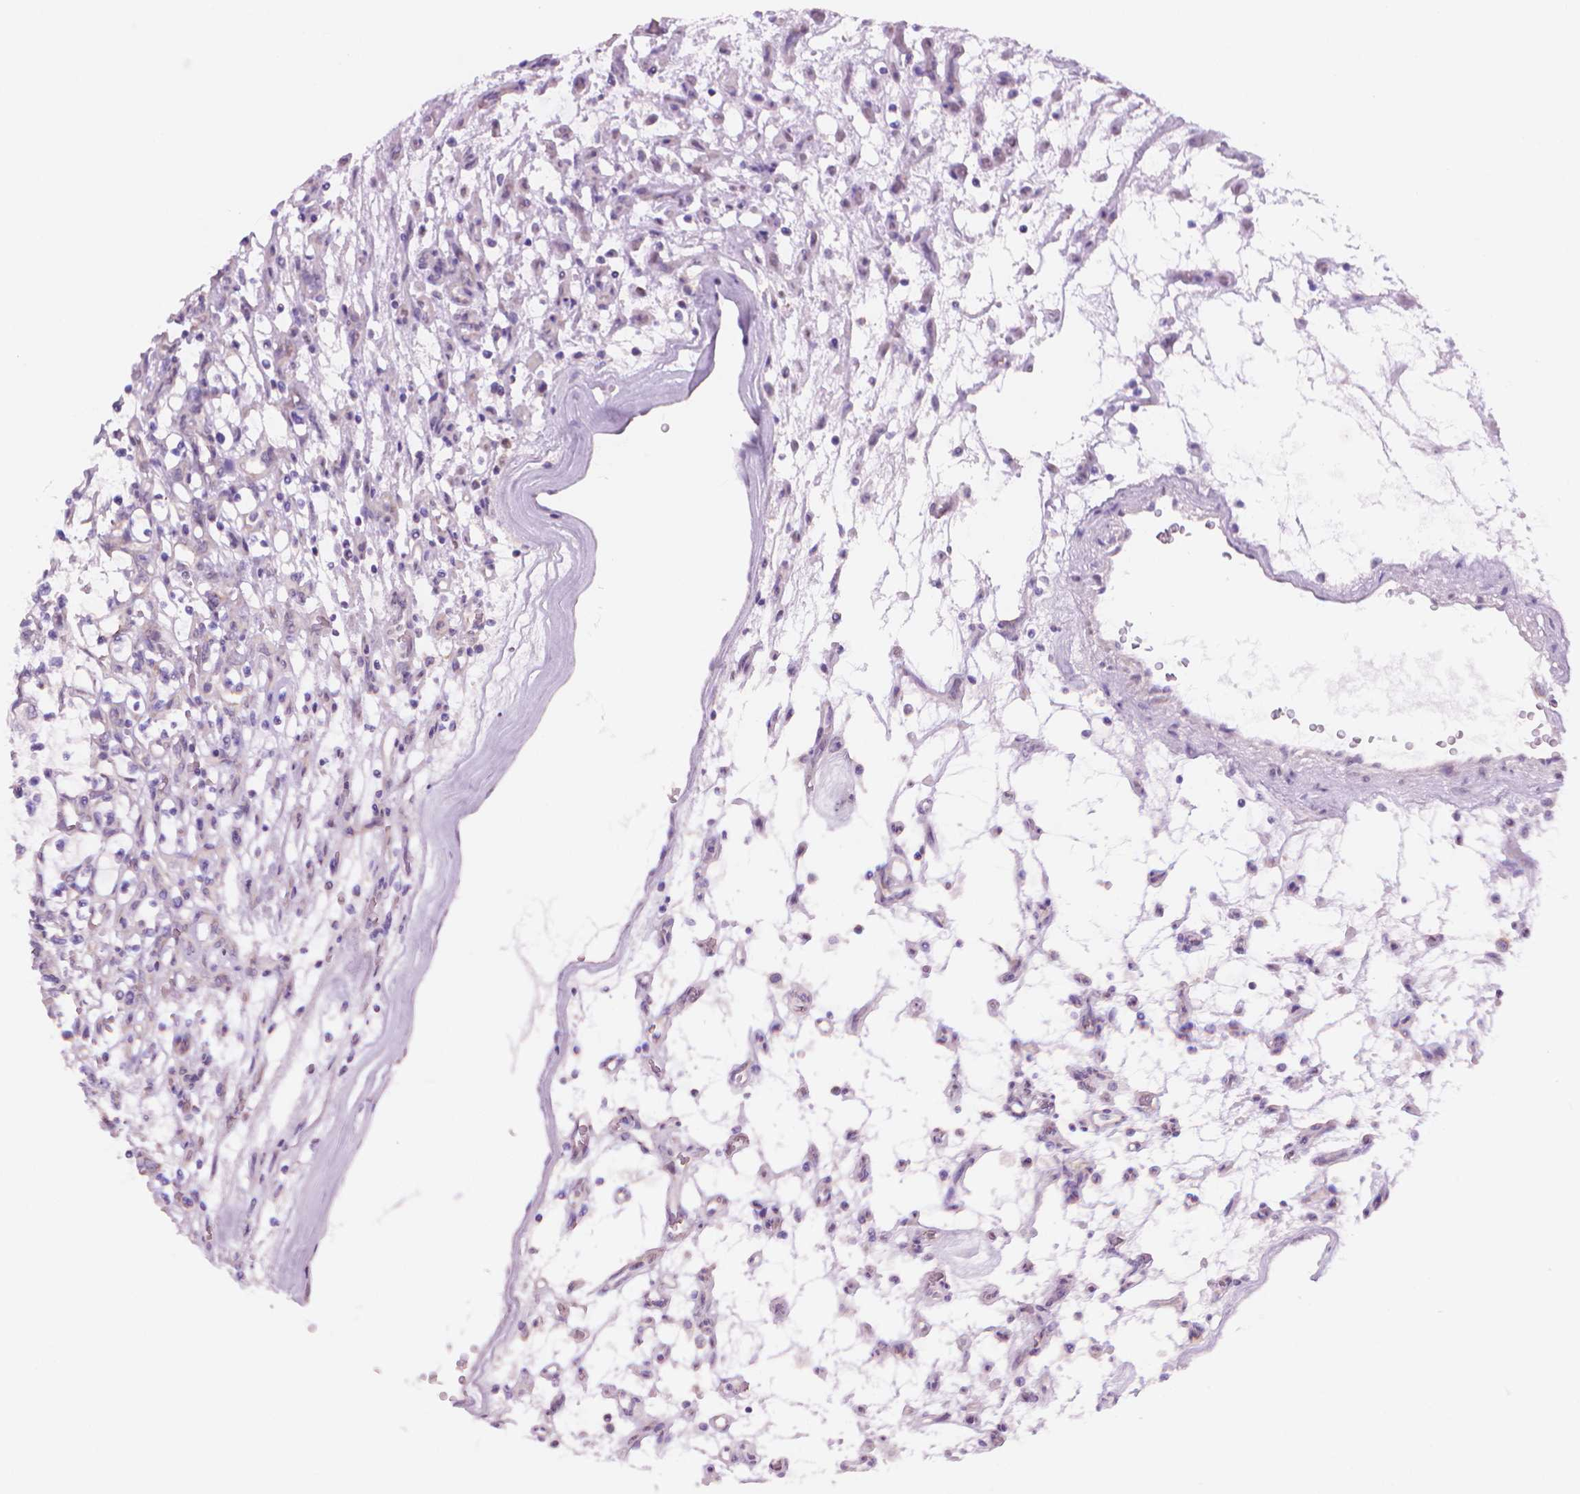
{"staining": {"intensity": "negative", "quantity": "none", "location": "none"}, "tissue": "renal cancer", "cell_type": "Tumor cells", "image_type": "cancer", "snomed": [{"axis": "morphology", "description": "Adenocarcinoma, NOS"}, {"axis": "topography", "description": "Kidney"}], "caption": "Immunohistochemical staining of renal cancer demonstrates no significant expression in tumor cells.", "gene": "ENSG00000187186", "patient": {"sex": "female", "age": 69}}